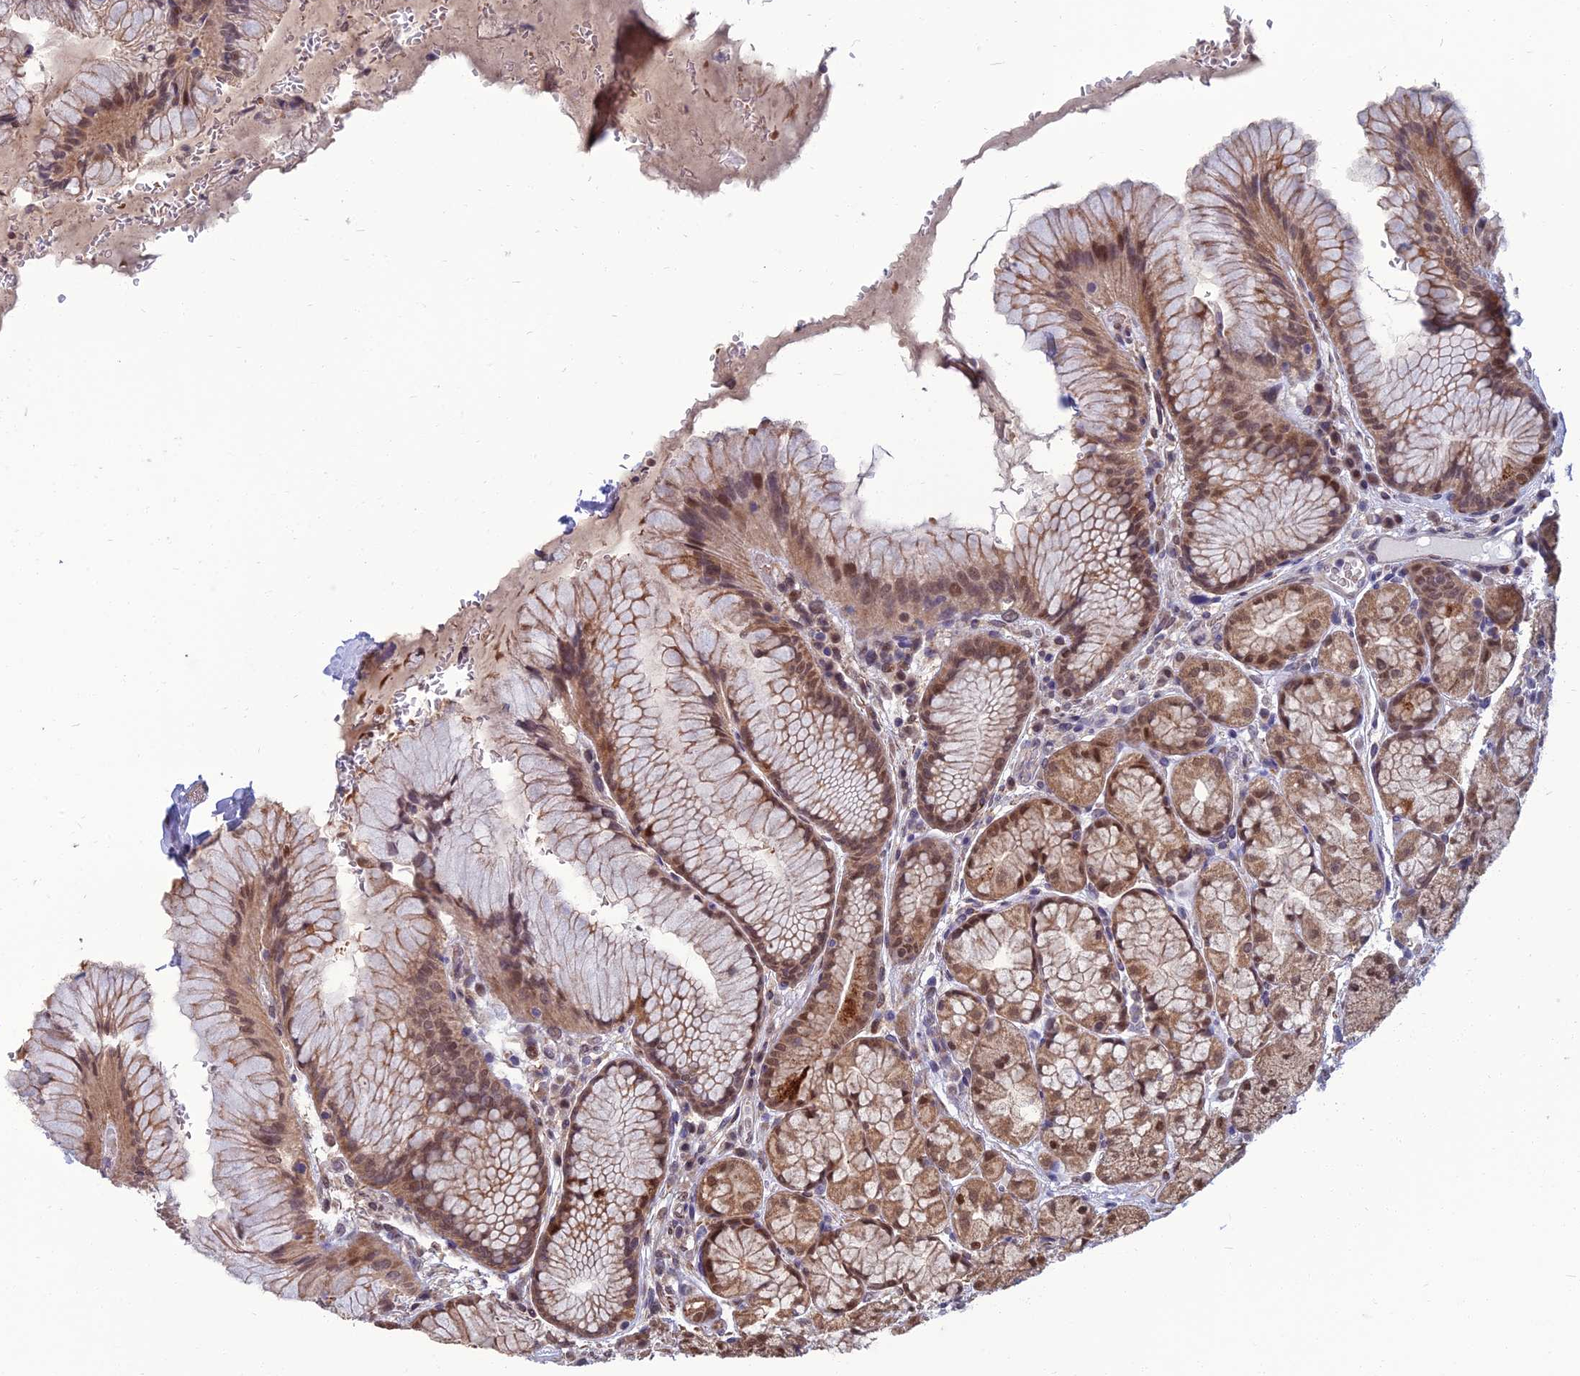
{"staining": {"intensity": "moderate", "quantity": ">75%", "location": "cytoplasmic/membranous,nuclear"}, "tissue": "stomach", "cell_type": "Glandular cells", "image_type": "normal", "snomed": [{"axis": "morphology", "description": "Normal tissue, NOS"}, {"axis": "topography", "description": "Stomach"}], "caption": "Stomach stained for a protein (brown) shows moderate cytoplasmic/membranous,nuclear positive positivity in about >75% of glandular cells.", "gene": "NR4A3", "patient": {"sex": "male", "age": 63}}